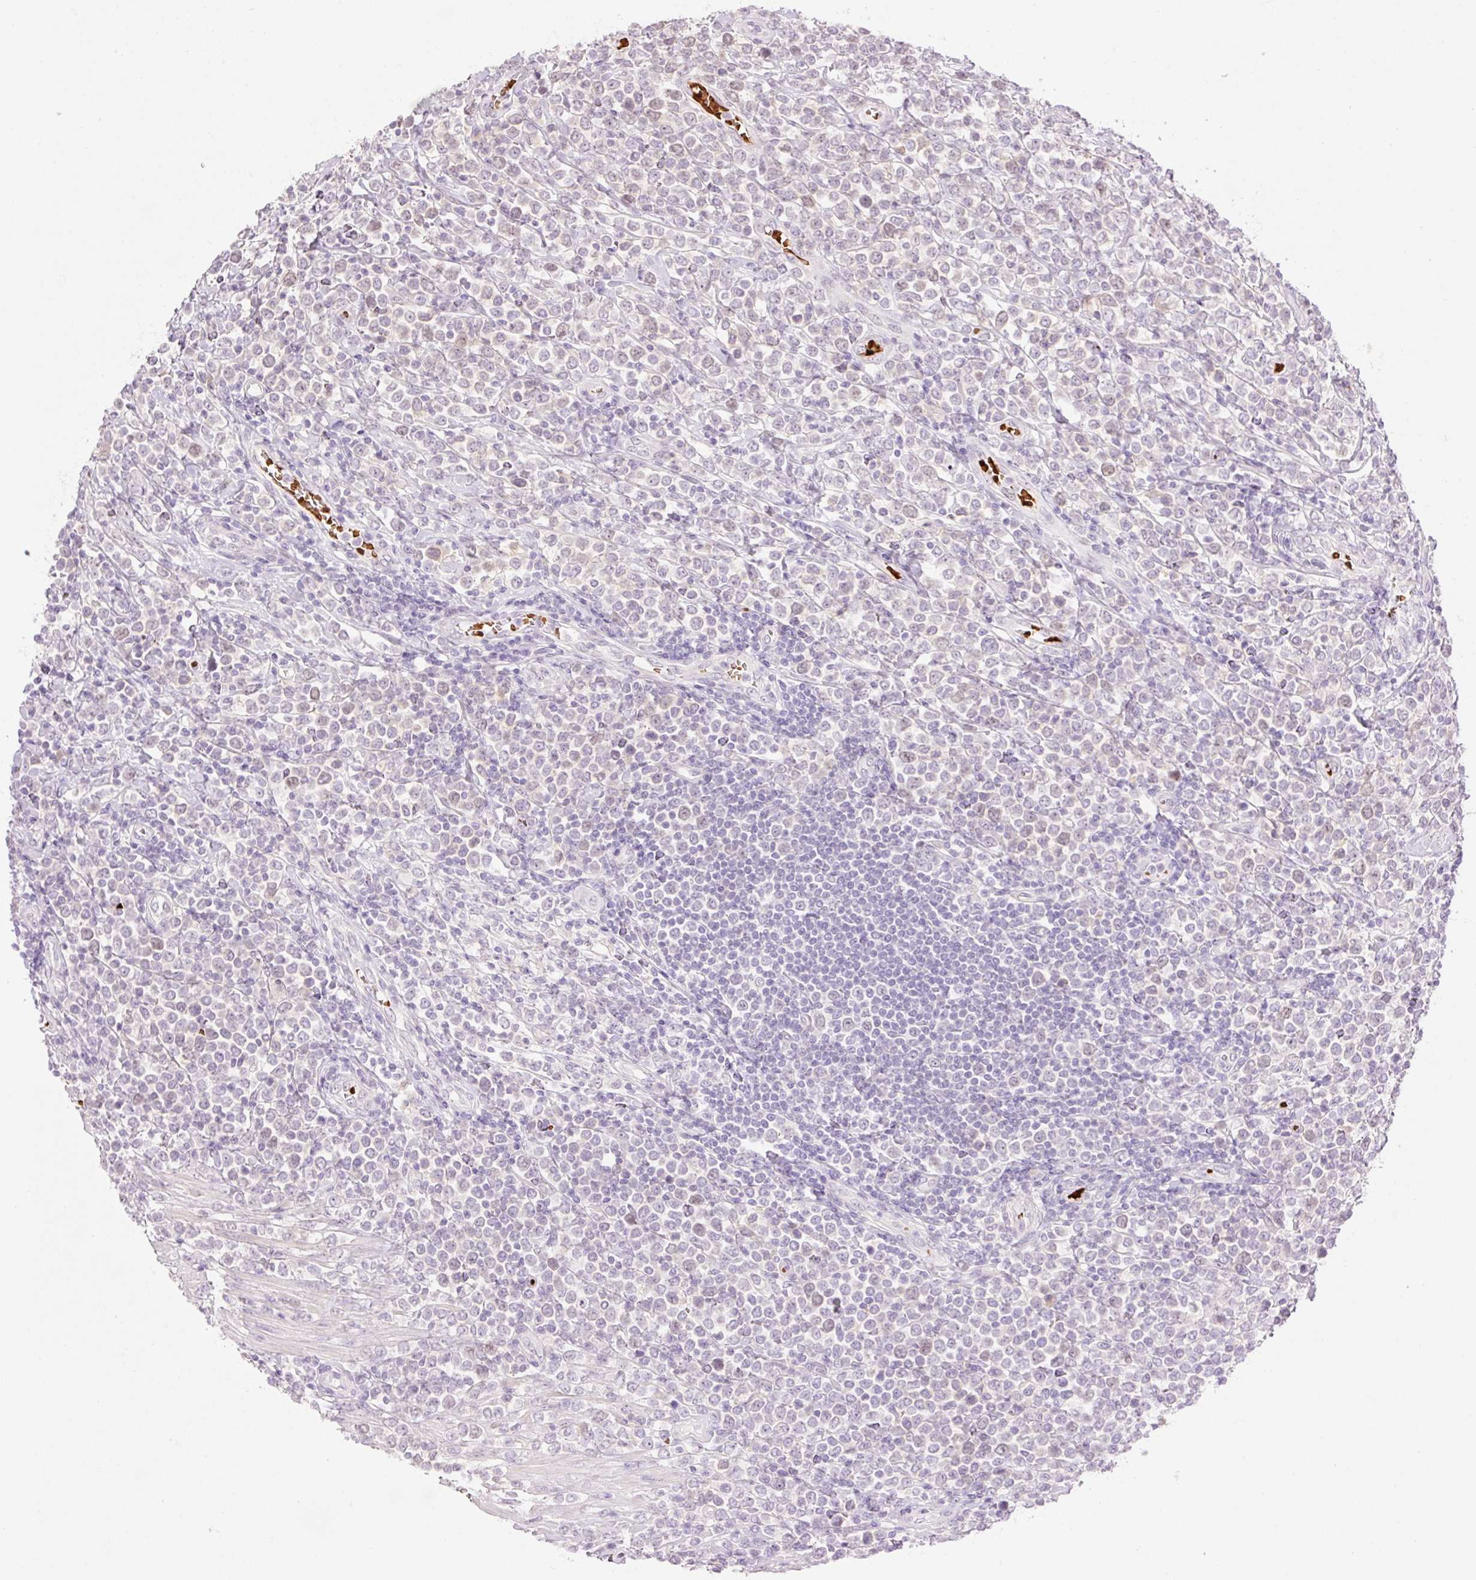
{"staining": {"intensity": "weak", "quantity": "<25%", "location": "nuclear"}, "tissue": "lymphoma", "cell_type": "Tumor cells", "image_type": "cancer", "snomed": [{"axis": "morphology", "description": "Malignant lymphoma, non-Hodgkin's type, High grade"}, {"axis": "topography", "description": "Soft tissue"}], "caption": "Tumor cells show no significant protein expression in lymphoma.", "gene": "LY6G6D", "patient": {"sex": "female", "age": 56}}